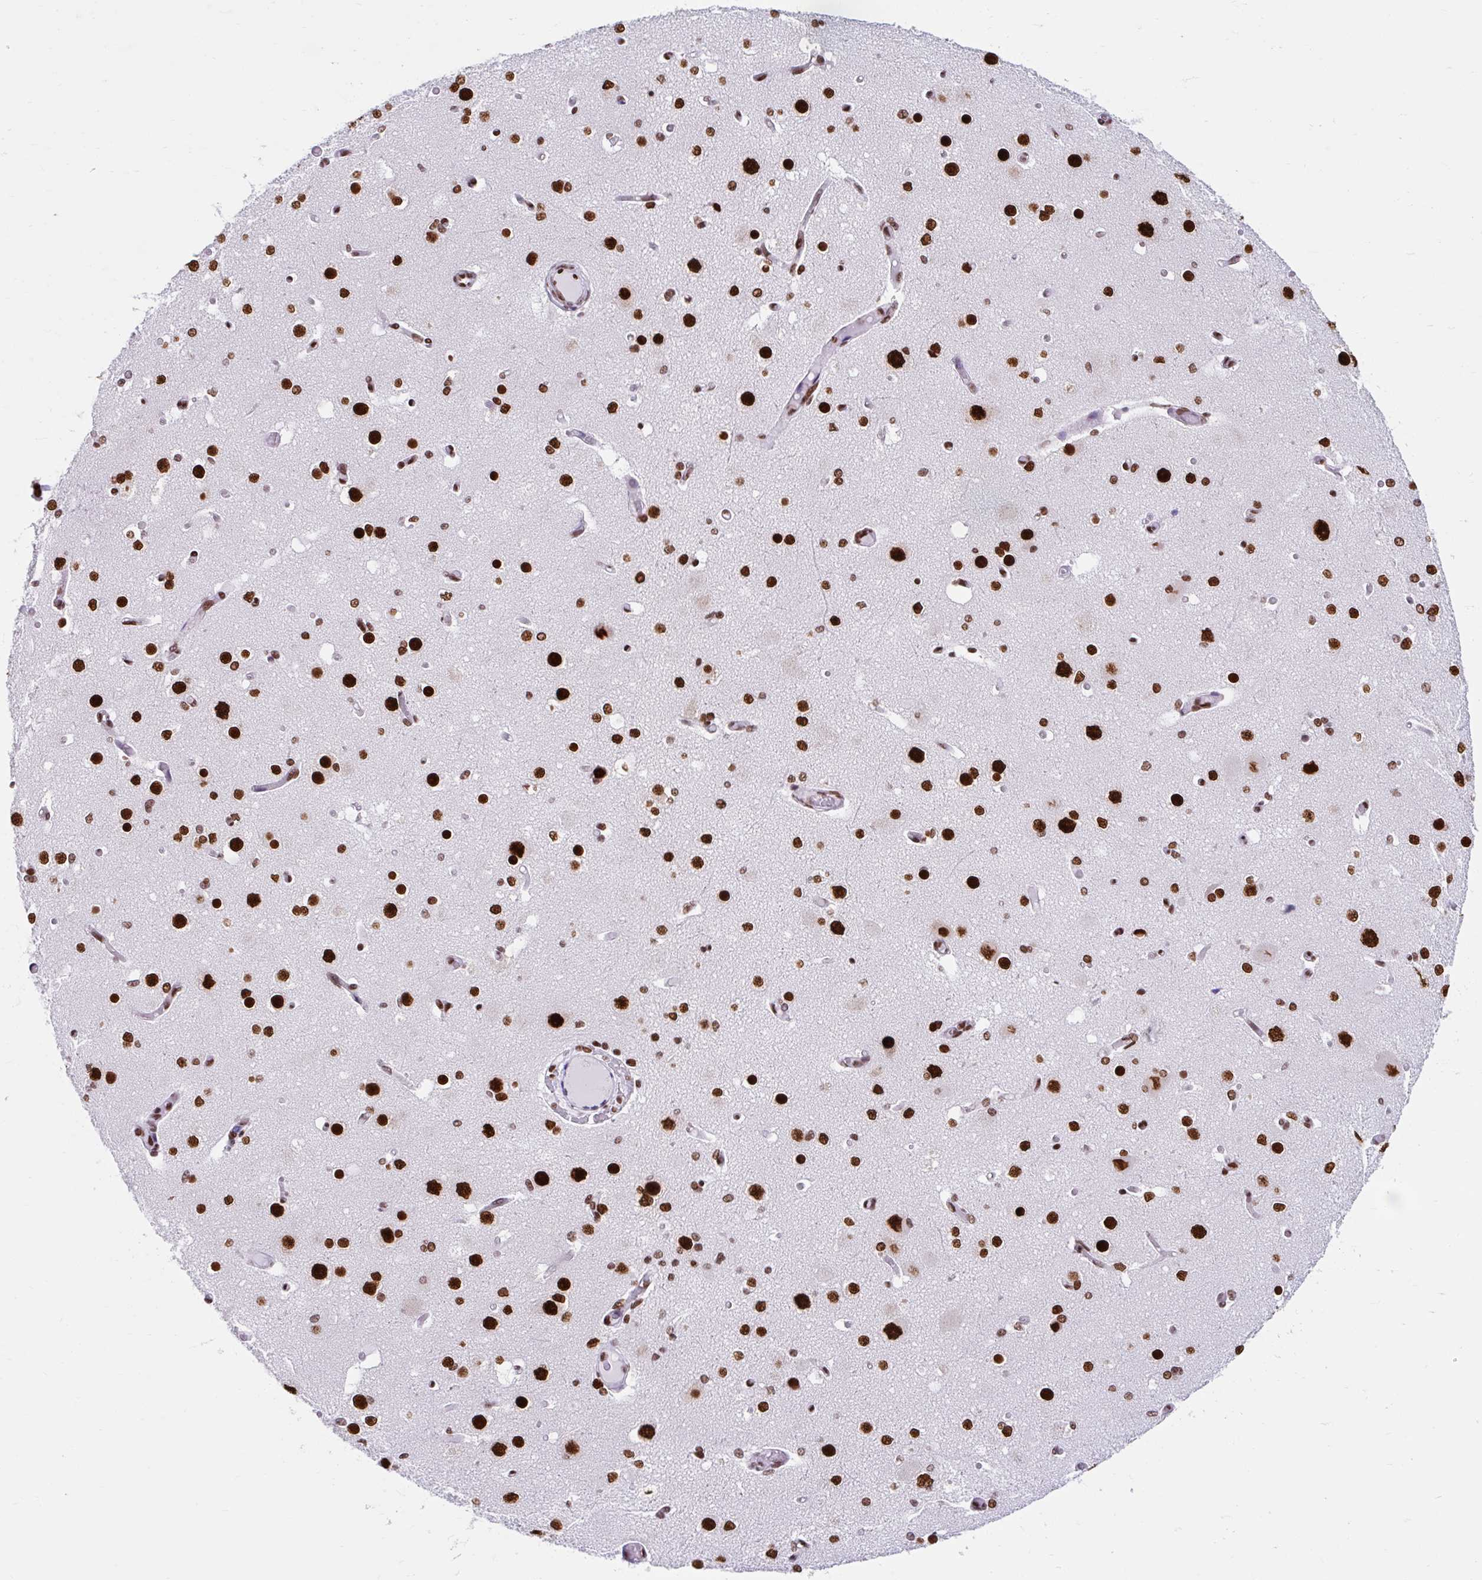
{"staining": {"intensity": "strong", "quantity": ">75%", "location": "nuclear"}, "tissue": "cerebral cortex", "cell_type": "Endothelial cells", "image_type": "normal", "snomed": [{"axis": "morphology", "description": "Normal tissue, NOS"}, {"axis": "morphology", "description": "Inflammation, NOS"}, {"axis": "topography", "description": "Cerebral cortex"}], "caption": "DAB (3,3'-diaminobenzidine) immunohistochemical staining of normal human cerebral cortex exhibits strong nuclear protein staining in approximately >75% of endothelial cells. (DAB (3,3'-diaminobenzidine) IHC, brown staining for protein, blue staining for nuclei).", "gene": "KHDRBS1", "patient": {"sex": "male", "age": 6}}